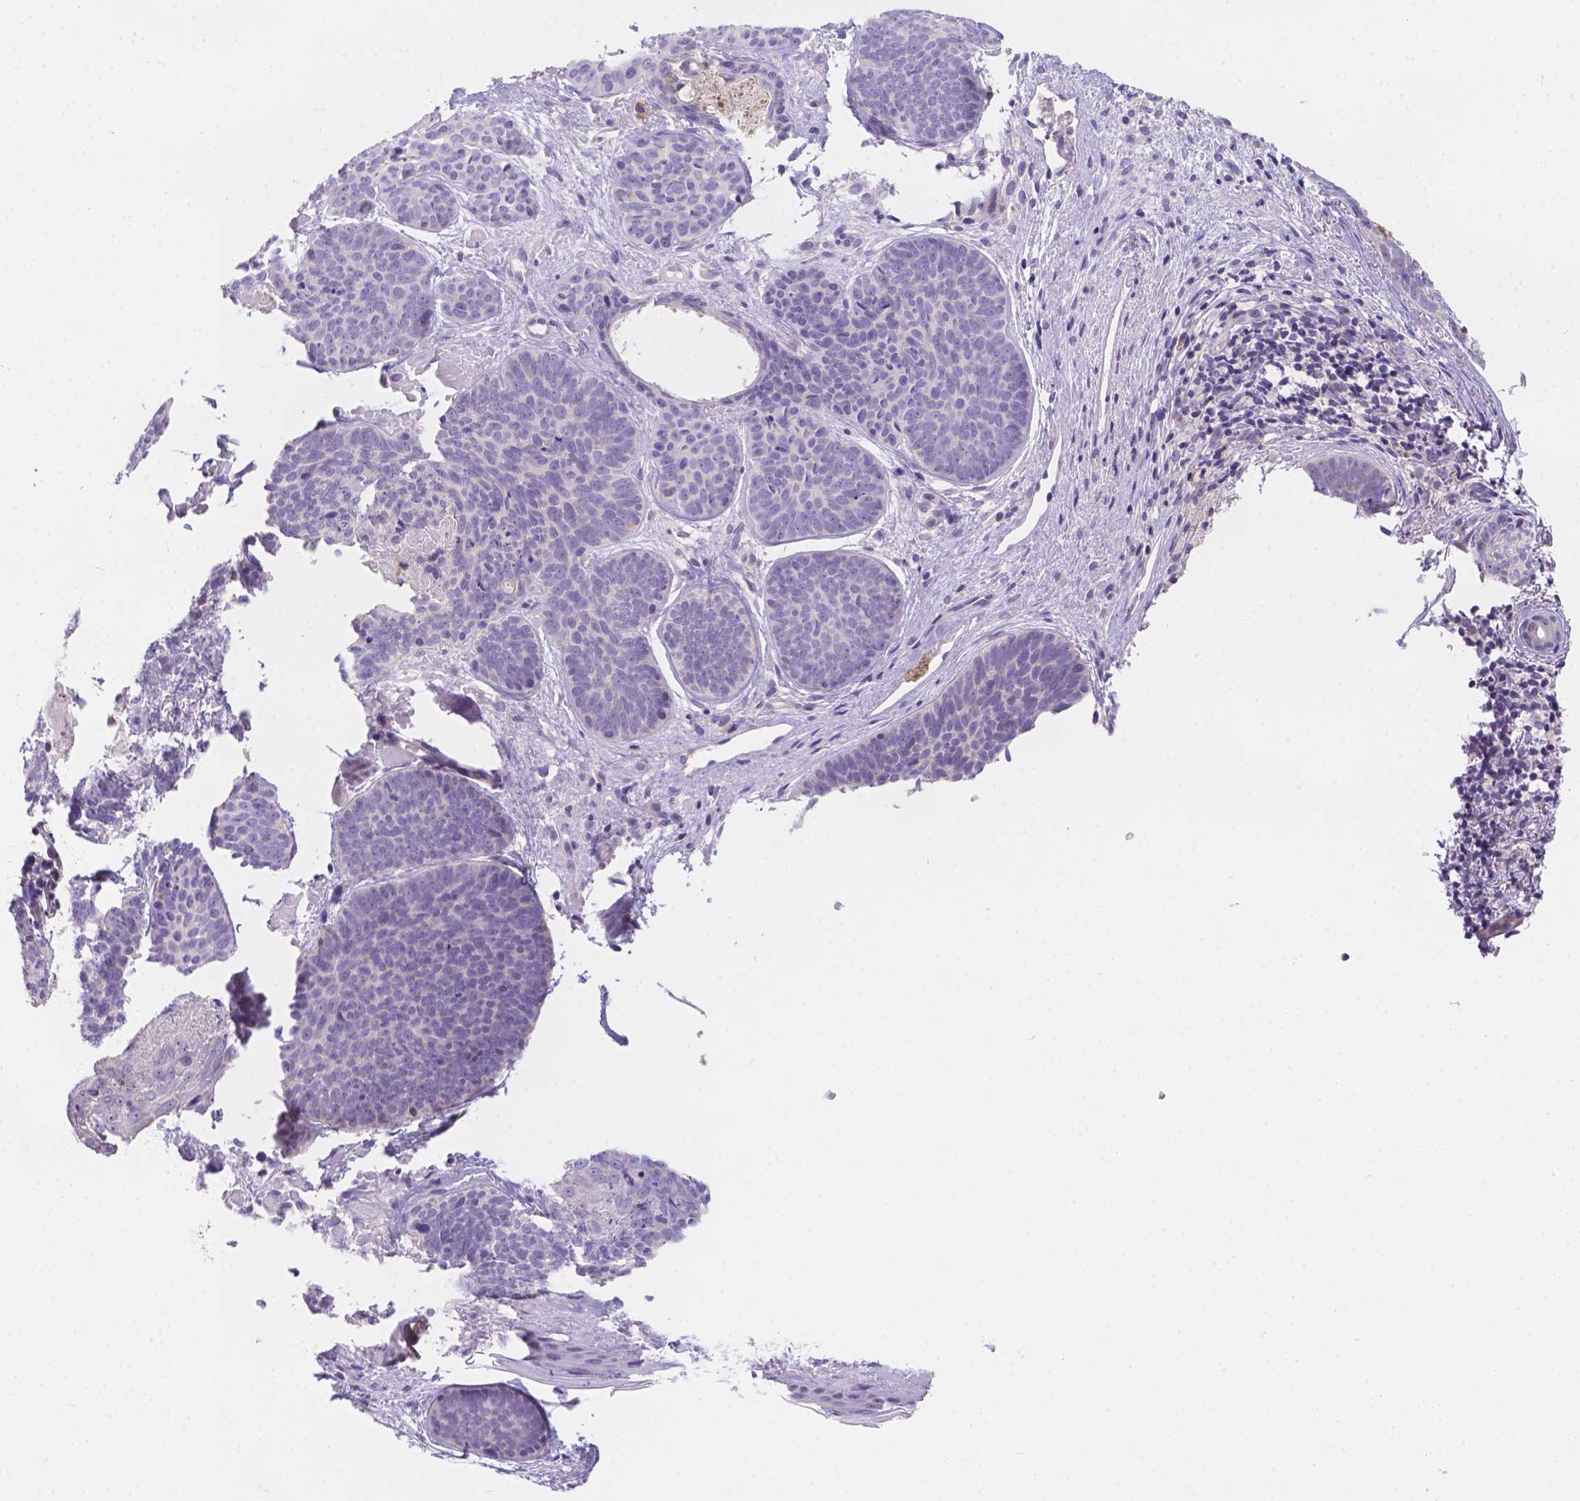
{"staining": {"intensity": "negative", "quantity": "none", "location": "none"}, "tissue": "skin cancer", "cell_type": "Tumor cells", "image_type": "cancer", "snomed": [{"axis": "morphology", "description": "Basal cell carcinoma"}, {"axis": "topography", "description": "Skin"}], "caption": "Immunohistochemistry (IHC) histopathology image of skin cancer (basal cell carcinoma) stained for a protein (brown), which exhibits no staining in tumor cells. (Stains: DAB (3,3'-diaminobenzidine) immunohistochemistry (IHC) with hematoxylin counter stain, Microscopy: brightfield microscopy at high magnification).", "gene": "CD96", "patient": {"sex": "female", "age": 82}}